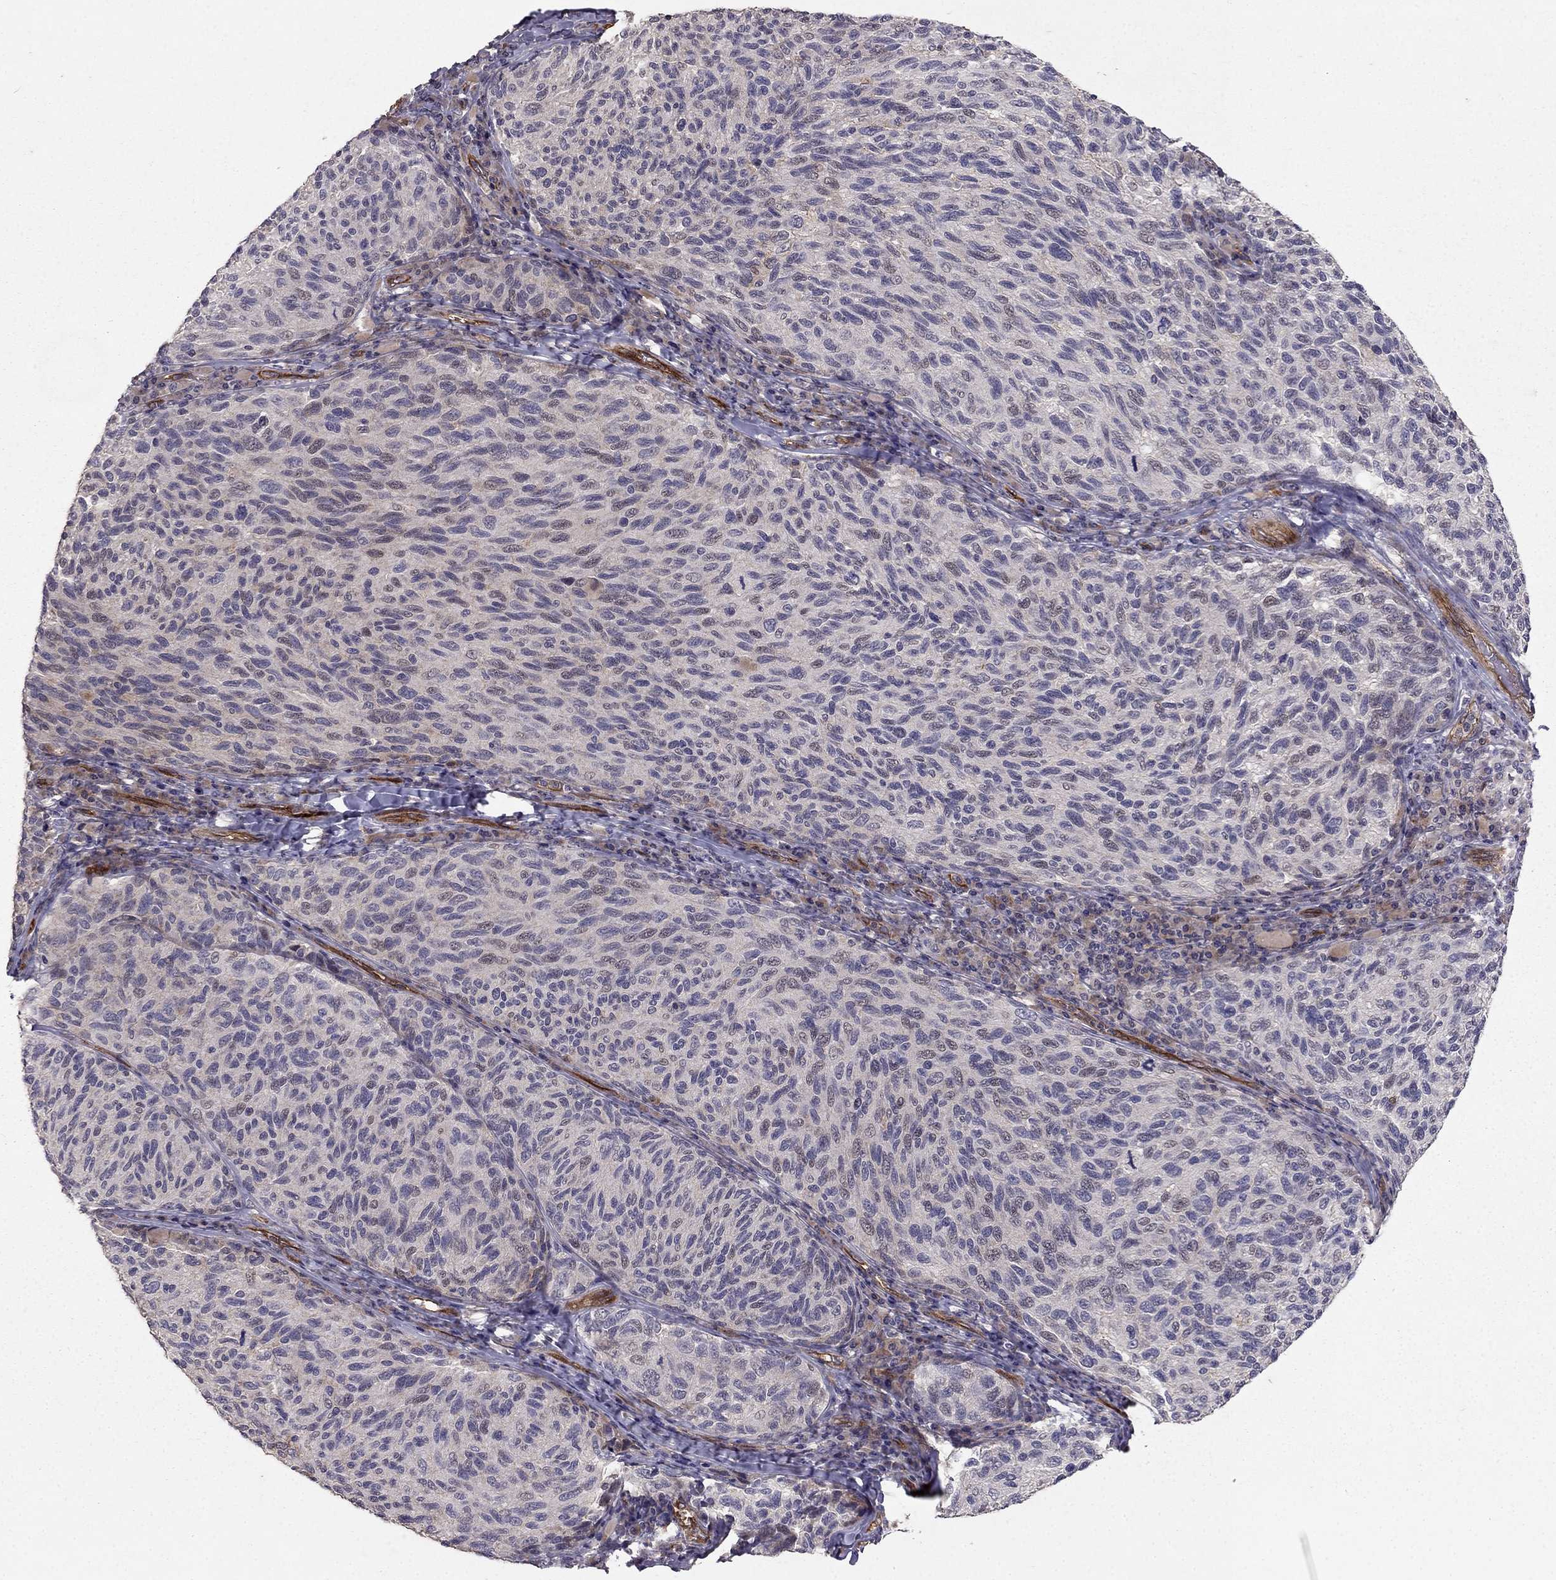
{"staining": {"intensity": "negative", "quantity": "none", "location": "none"}, "tissue": "melanoma", "cell_type": "Tumor cells", "image_type": "cancer", "snomed": [{"axis": "morphology", "description": "Malignant melanoma, NOS"}, {"axis": "topography", "description": "Skin"}], "caption": "IHC of human malignant melanoma exhibits no positivity in tumor cells. (DAB immunohistochemistry, high magnification).", "gene": "RASIP1", "patient": {"sex": "female", "age": 73}}